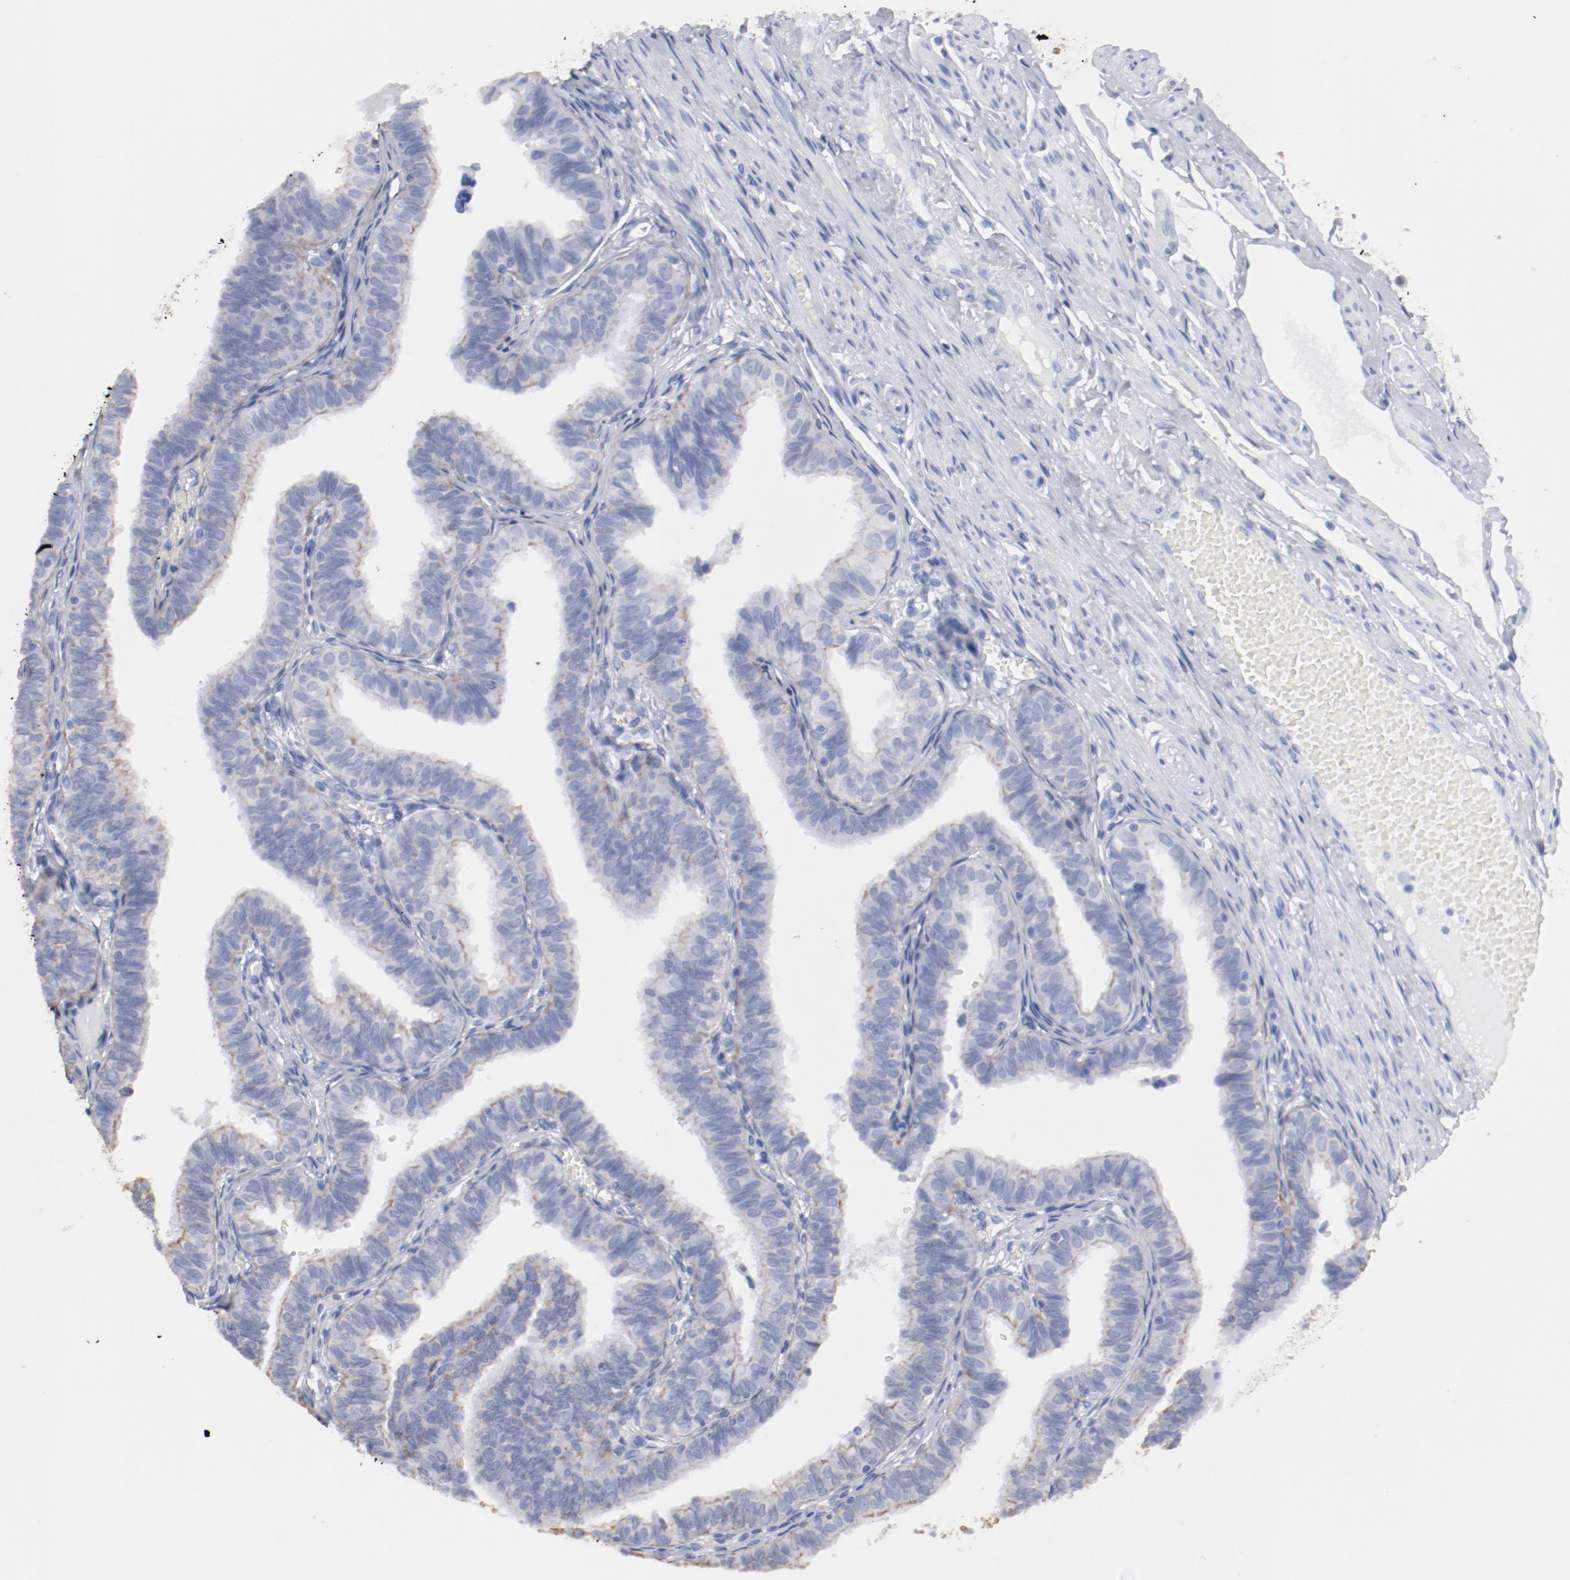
{"staining": {"intensity": "strong", "quantity": ">75%", "location": "cytoplasmic/membranous"}, "tissue": "fallopian tube", "cell_type": "Glandular cells", "image_type": "normal", "snomed": [{"axis": "morphology", "description": "Normal tissue, NOS"}, {"axis": "topography", "description": "Fallopian tube"}], "caption": "Immunohistochemical staining of unremarkable human fallopian tube exhibits high levels of strong cytoplasmic/membranous expression in approximately >75% of glandular cells. Ihc stains the protein of interest in brown and the nuclei are stained blue.", "gene": "TSPAN6", "patient": {"sex": "female", "age": 46}}